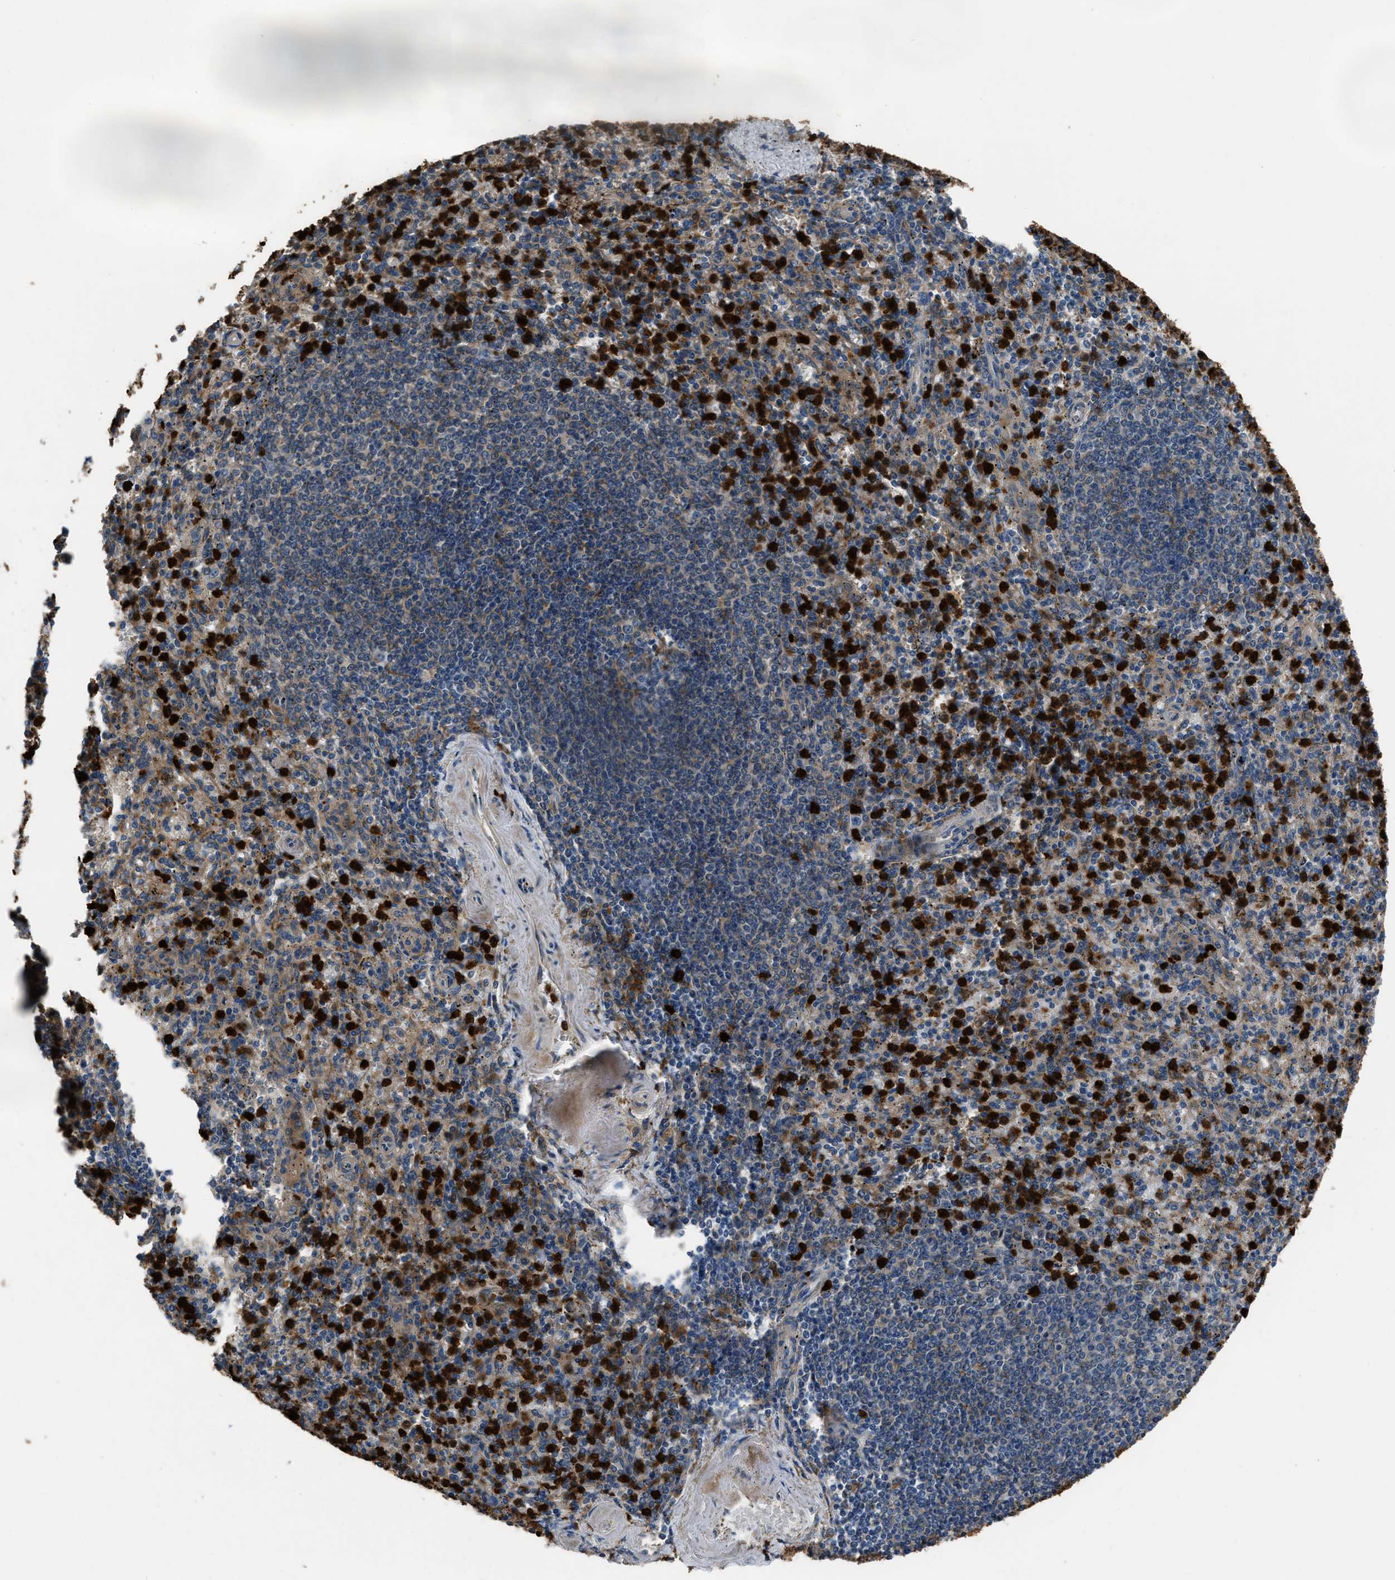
{"staining": {"intensity": "strong", "quantity": "25%-75%", "location": "cytoplasmic/membranous"}, "tissue": "spleen", "cell_type": "Cells in red pulp", "image_type": "normal", "snomed": [{"axis": "morphology", "description": "Normal tissue, NOS"}, {"axis": "topography", "description": "Spleen"}], "caption": "Immunohistochemical staining of normal human spleen reveals strong cytoplasmic/membranous protein staining in about 25%-75% of cells in red pulp. Using DAB (3,3'-diaminobenzidine) (brown) and hematoxylin (blue) stains, captured at high magnification using brightfield microscopy.", "gene": "ANGPT1", "patient": {"sex": "male", "age": 72}}